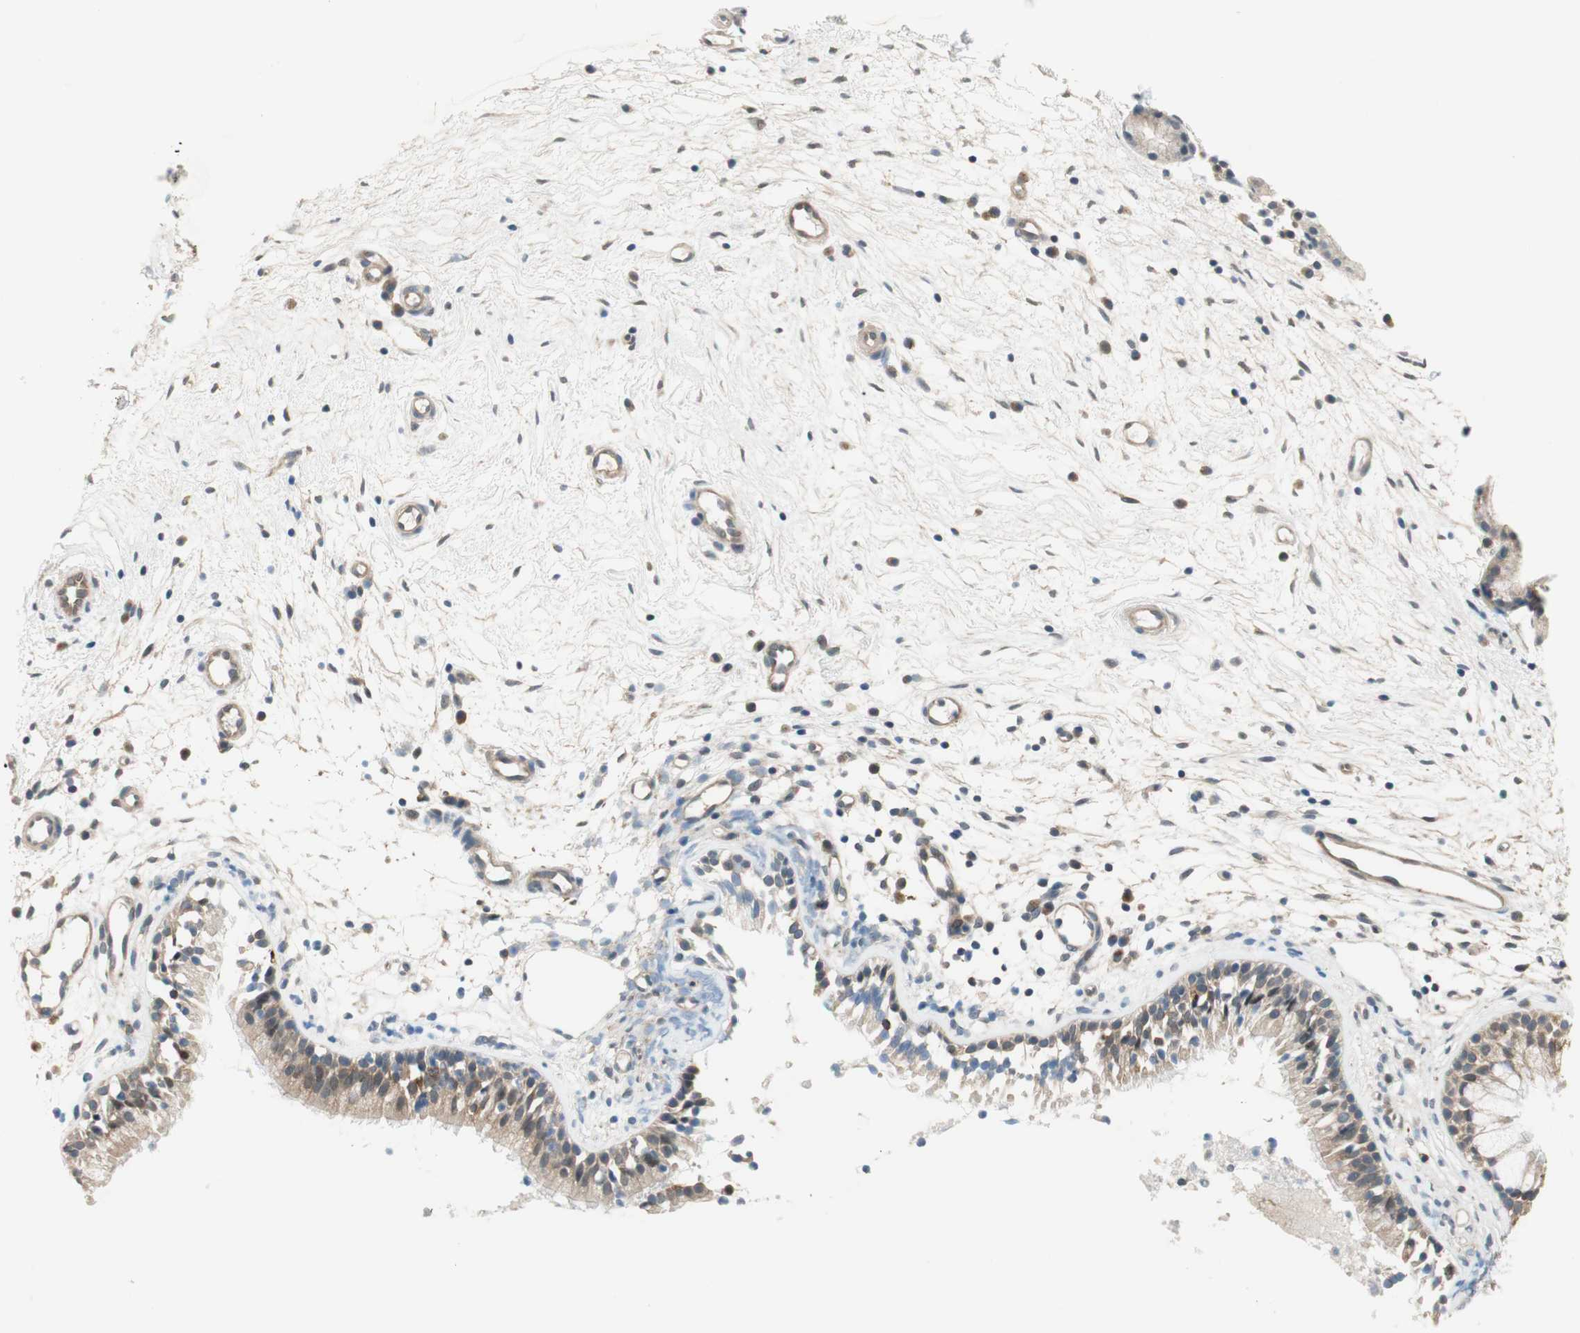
{"staining": {"intensity": "moderate", "quantity": ">75%", "location": "cytoplasmic/membranous"}, "tissue": "nasopharynx", "cell_type": "Respiratory epithelial cells", "image_type": "normal", "snomed": [{"axis": "morphology", "description": "Normal tissue, NOS"}, {"axis": "topography", "description": "Nasopharynx"}], "caption": "A high-resolution micrograph shows IHC staining of unremarkable nasopharynx, which shows moderate cytoplasmic/membranous positivity in approximately >75% of respiratory epithelial cells.", "gene": "PSMD8", "patient": {"sex": "male", "age": 21}}